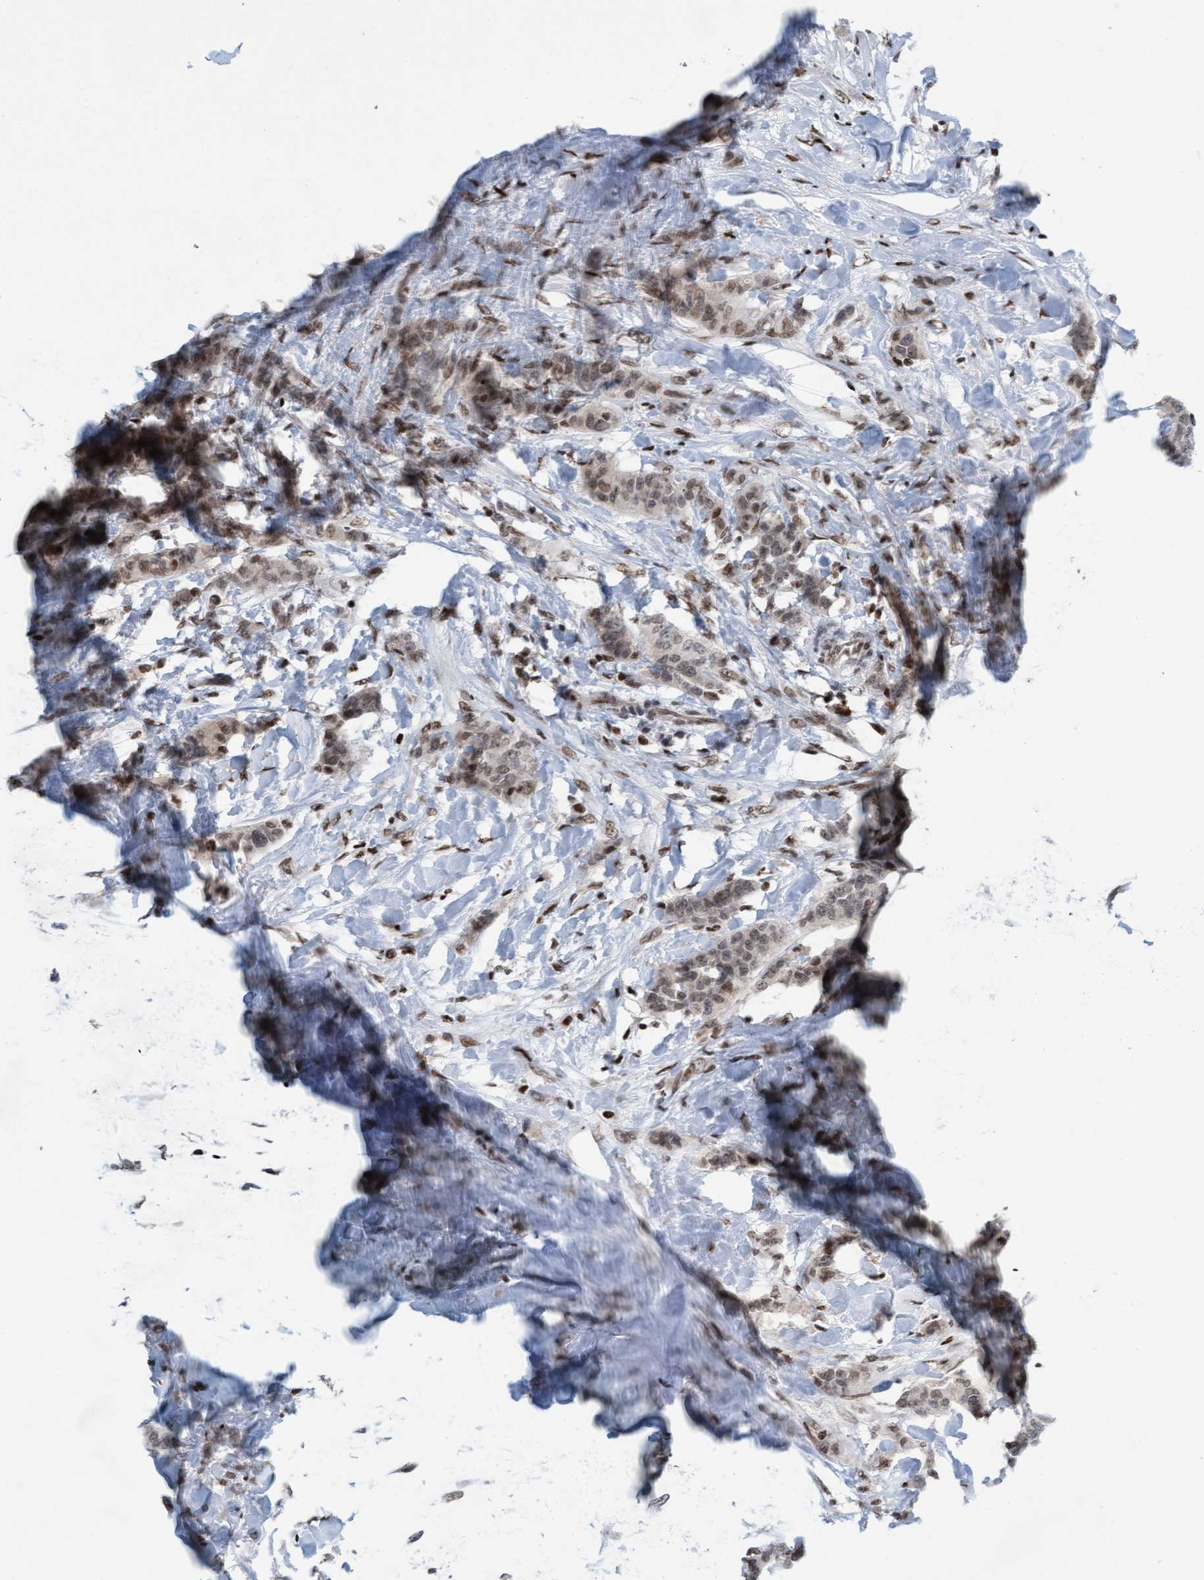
{"staining": {"intensity": "weak", "quantity": ">75%", "location": "nuclear"}, "tissue": "breast cancer", "cell_type": "Tumor cells", "image_type": "cancer", "snomed": [{"axis": "morphology", "description": "Normal tissue, NOS"}, {"axis": "morphology", "description": "Duct carcinoma"}, {"axis": "topography", "description": "Breast"}], "caption": "Tumor cells display low levels of weak nuclear expression in approximately >75% of cells in human breast cancer (intraductal carcinoma). (Brightfield microscopy of DAB IHC at high magnification).", "gene": "GLRX2", "patient": {"sex": "female", "age": 40}}